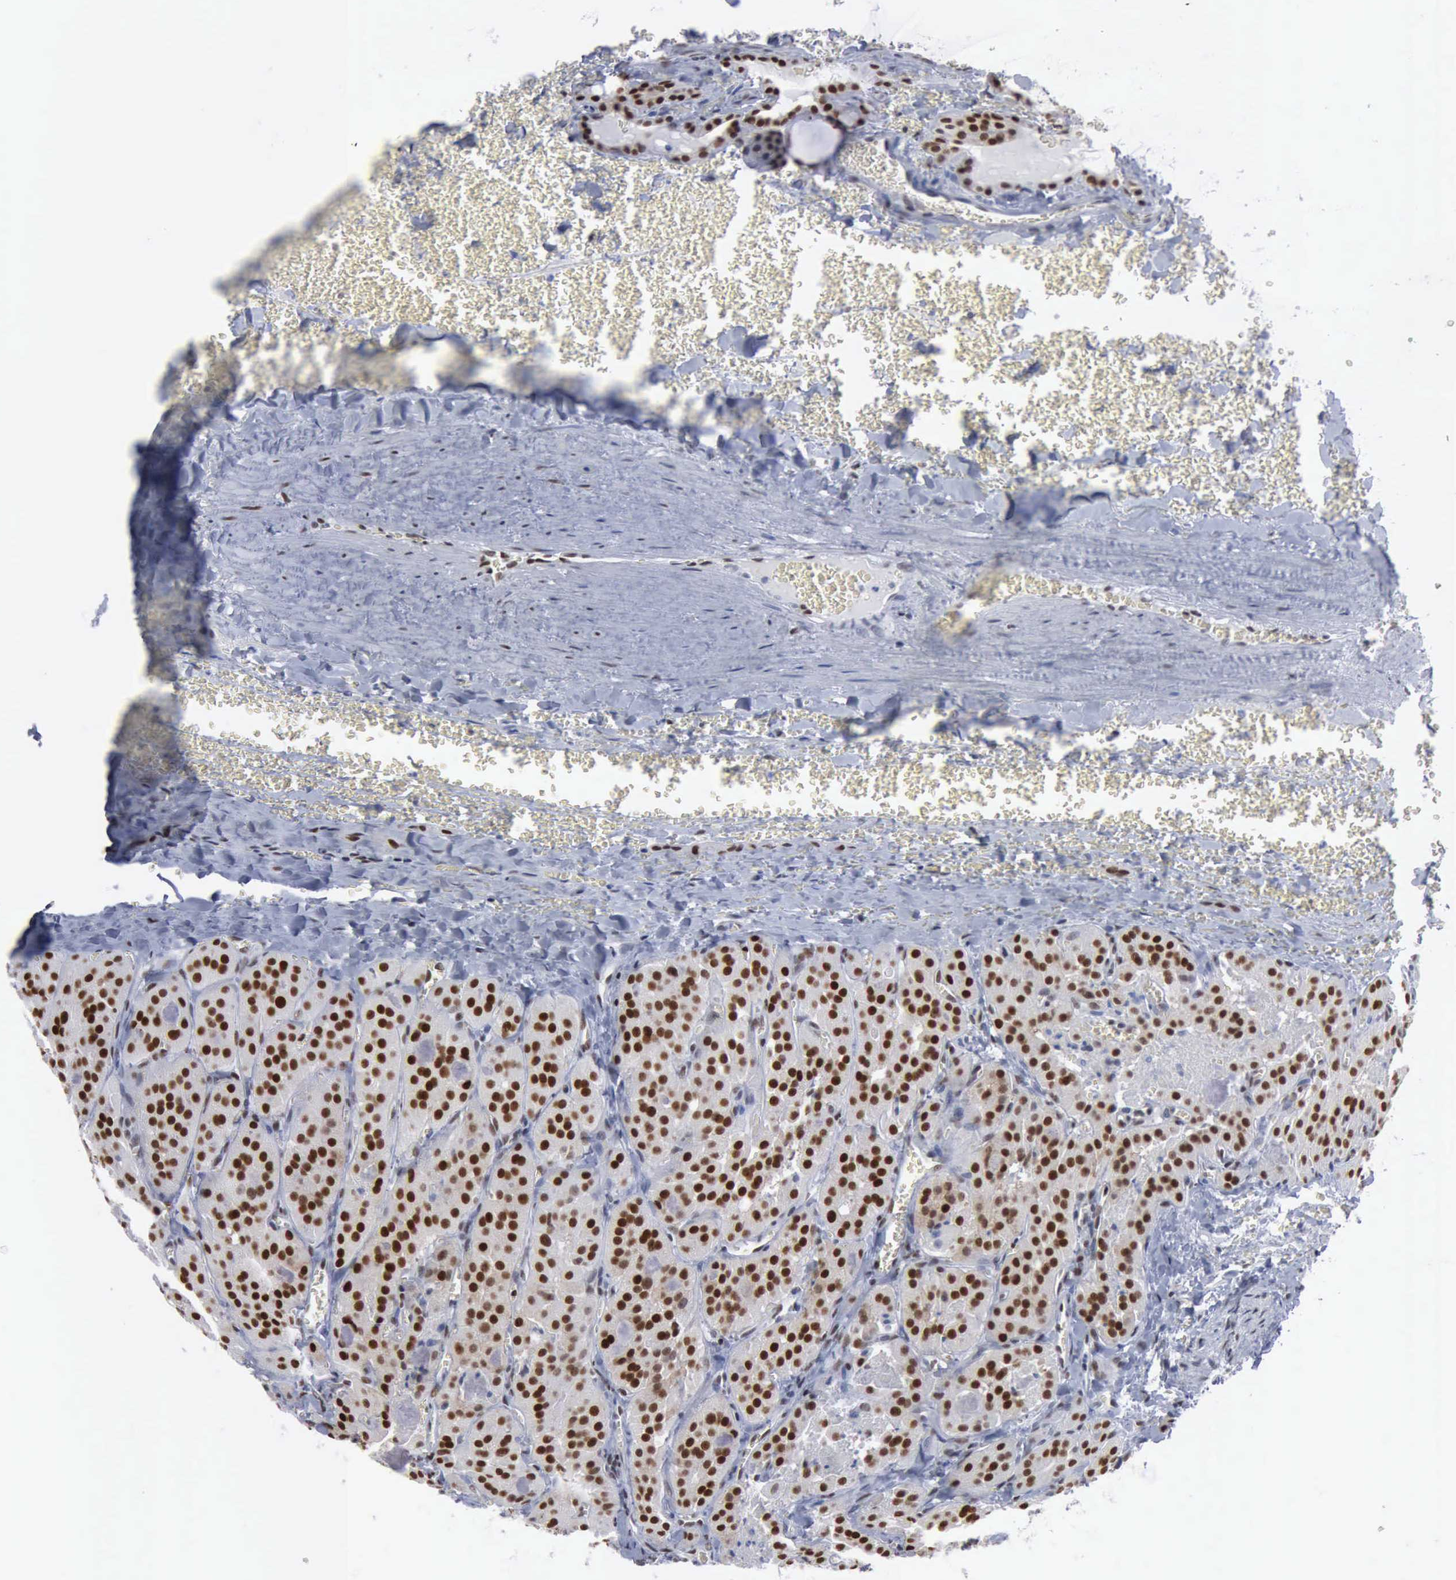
{"staining": {"intensity": "strong", "quantity": ">75%", "location": "nuclear"}, "tissue": "thyroid cancer", "cell_type": "Tumor cells", "image_type": "cancer", "snomed": [{"axis": "morphology", "description": "Carcinoma, NOS"}, {"axis": "topography", "description": "Thyroid gland"}], "caption": "Immunohistochemistry (IHC) of thyroid cancer (carcinoma) displays high levels of strong nuclear staining in approximately >75% of tumor cells. Immunohistochemistry (IHC) stains the protein of interest in brown and the nuclei are stained blue.", "gene": "XPA", "patient": {"sex": "male", "age": 76}}